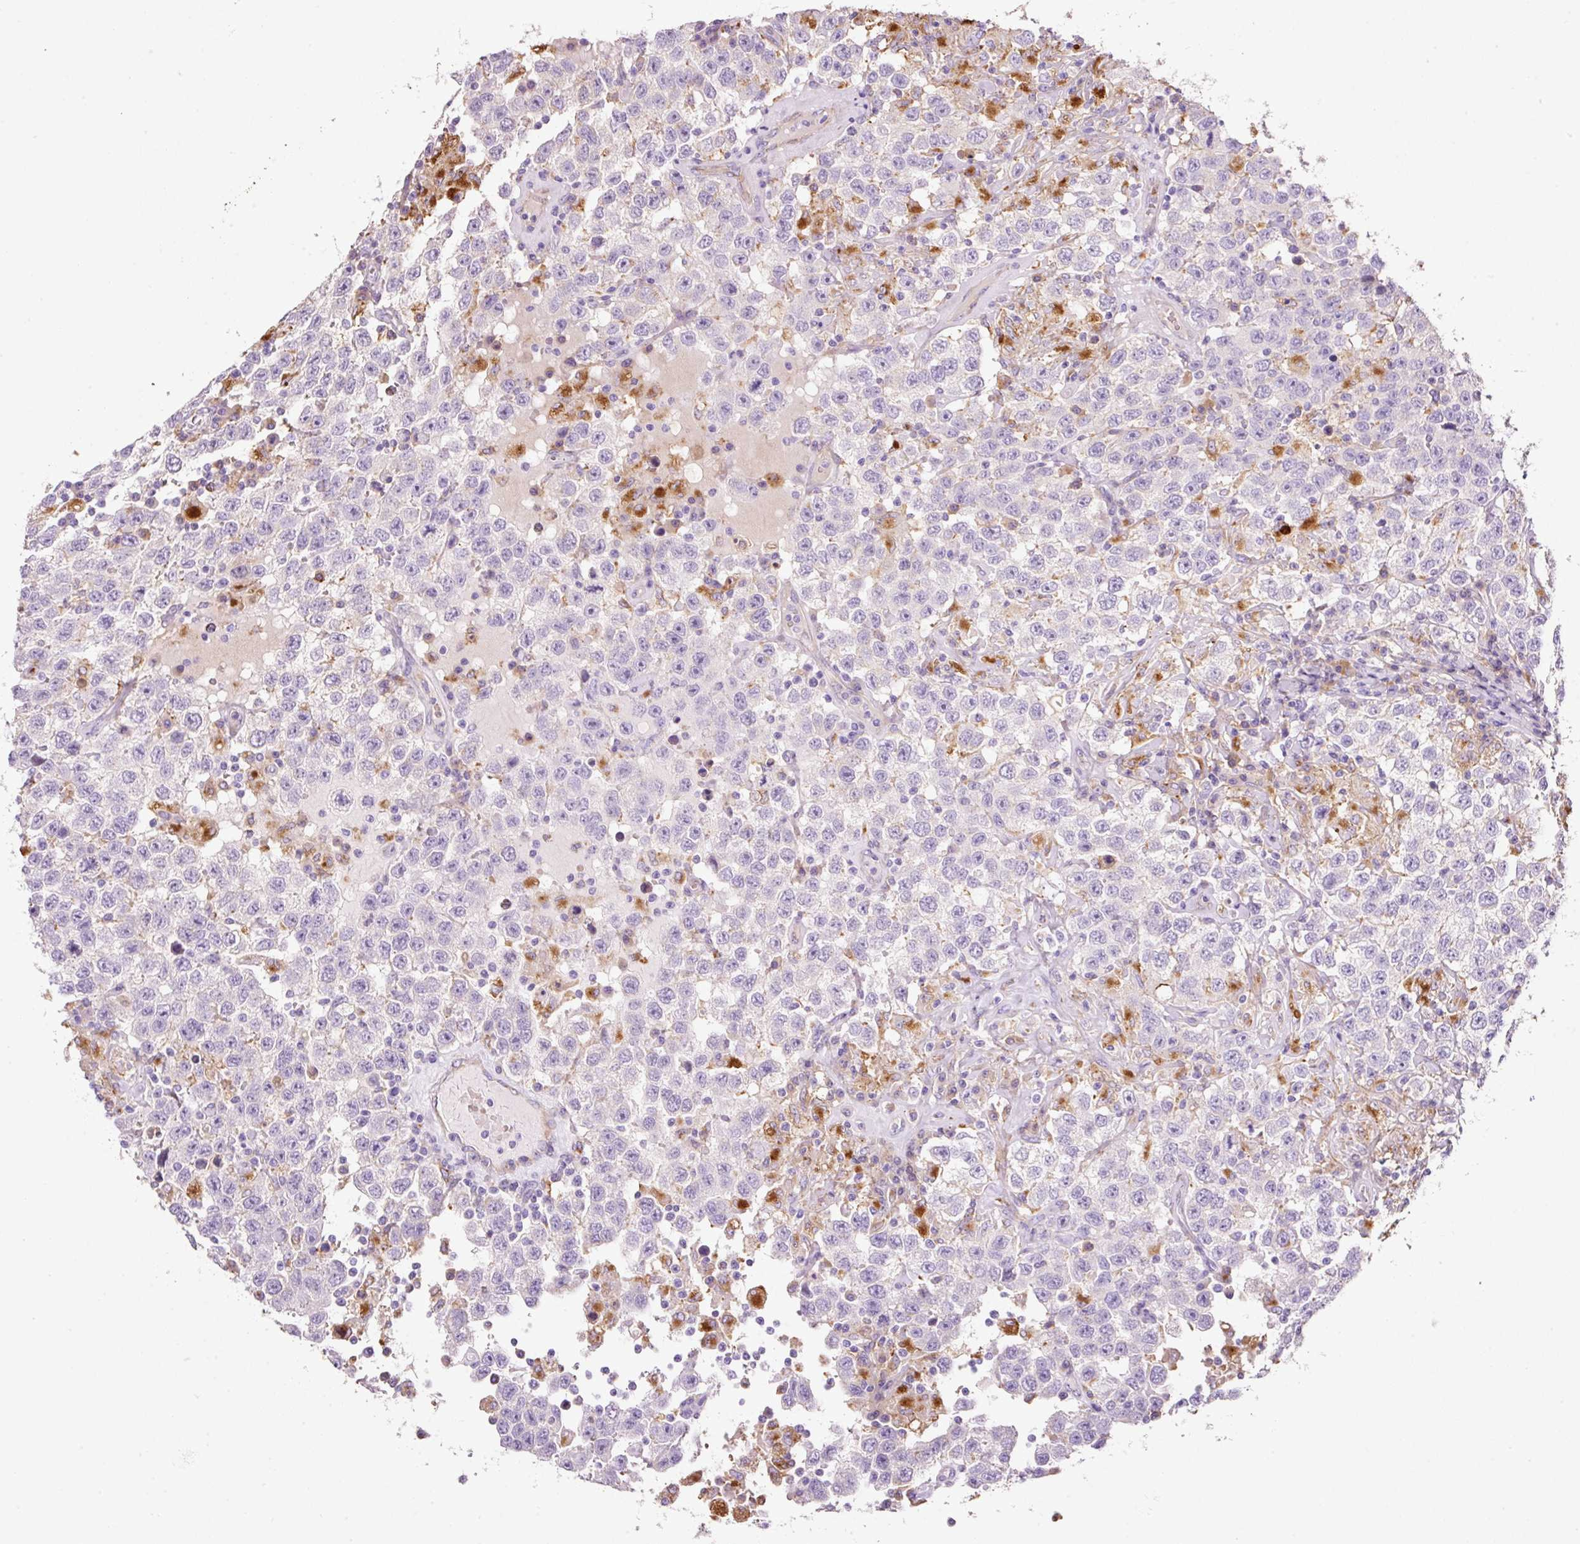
{"staining": {"intensity": "negative", "quantity": "none", "location": "none"}, "tissue": "testis cancer", "cell_type": "Tumor cells", "image_type": "cancer", "snomed": [{"axis": "morphology", "description": "Seminoma, NOS"}, {"axis": "topography", "description": "Testis"}], "caption": "Seminoma (testis) was stained to show a protein in brown. There is no significant staining in tumor cells.", "gene": "TMC8", "patient": {"sex": "male", "age": 41}}